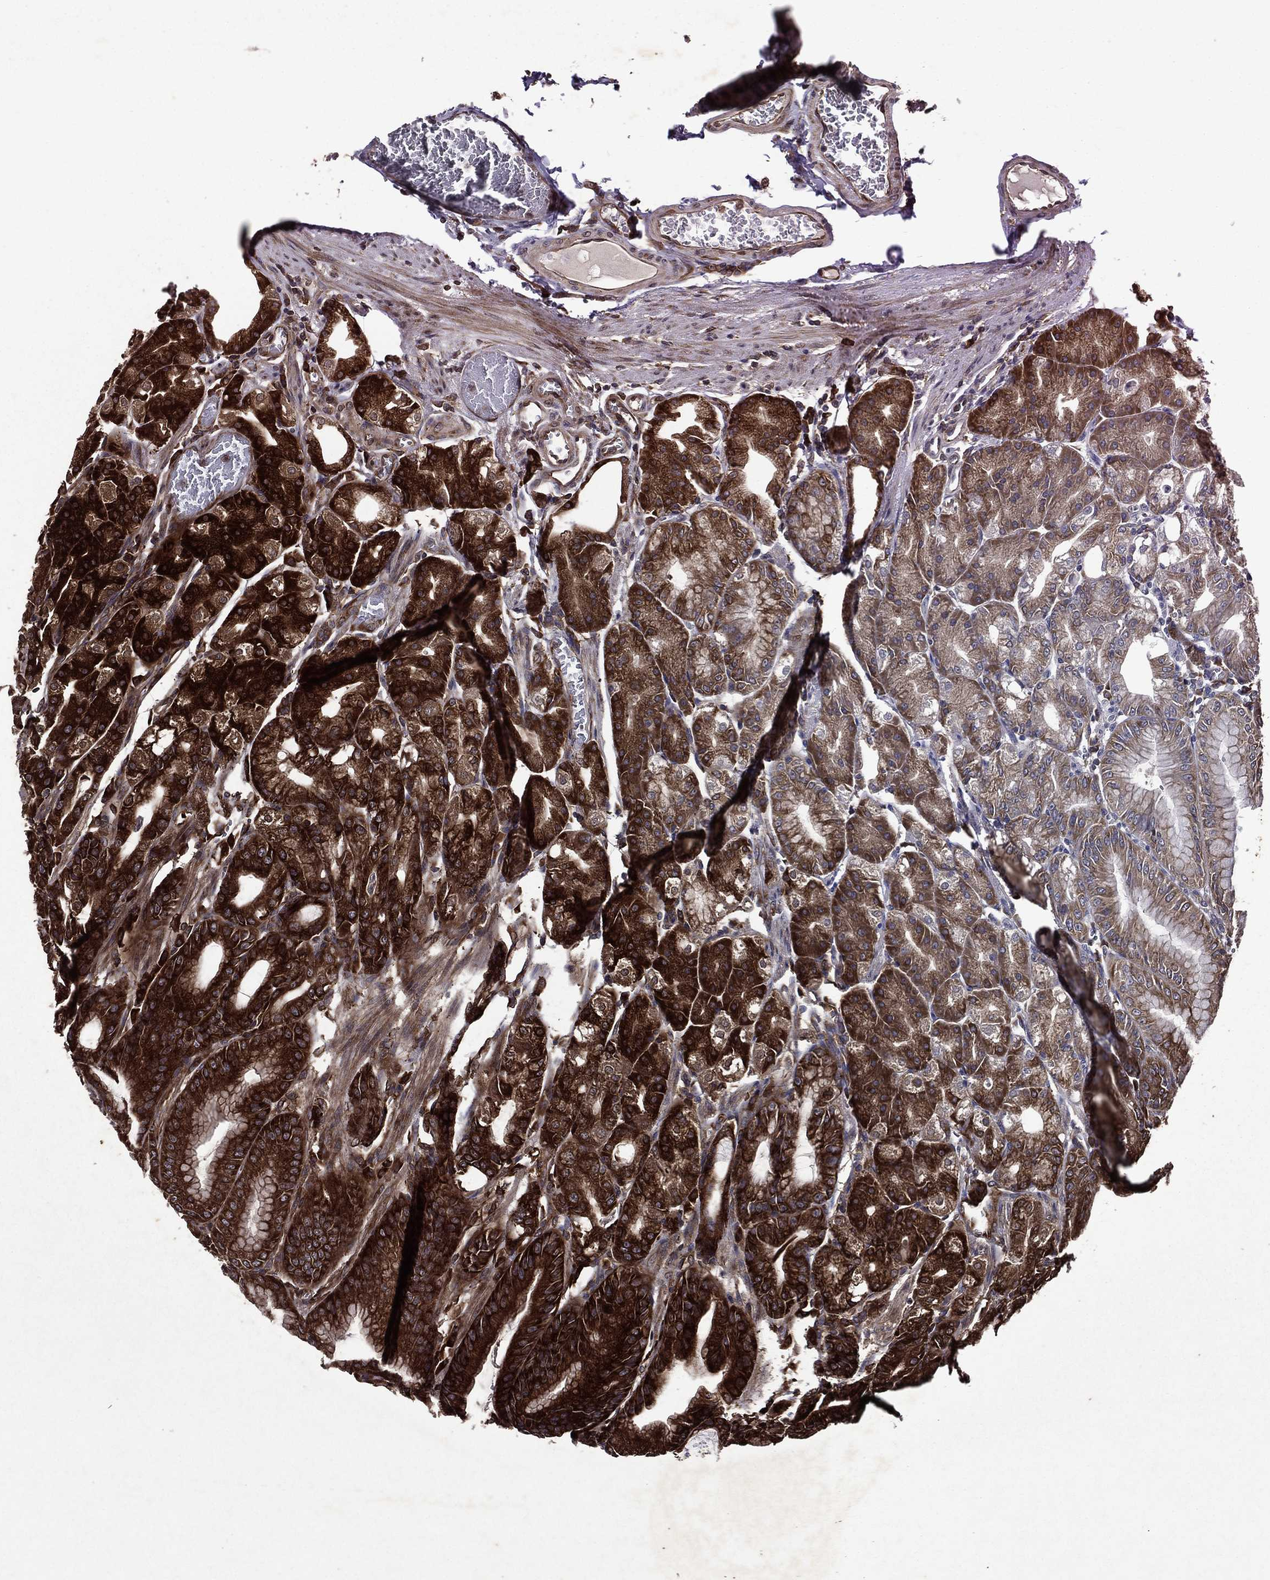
{"staining": {"intensity": "strong", "quantity": ">75%", "location": "cytoplasmic/membranous"}, "tissue": "stomach", "cell_type": "Glandular cells", "image_type": "normal", "snomed": [{"axis": "morphology", "description": "Normal tissue, NOS"}, {"axis": "topography", "description": "Stomach"}], "caption": "DAB (3,3'-diaminobenzidine) immunohistochemical staining of benign stomach displays strong cytoplasmic/membranous protein positivity in approximately >75% of glandular cells.", "gene": "EIF2B4", "patient": {"sex": "male", "age": 71}}